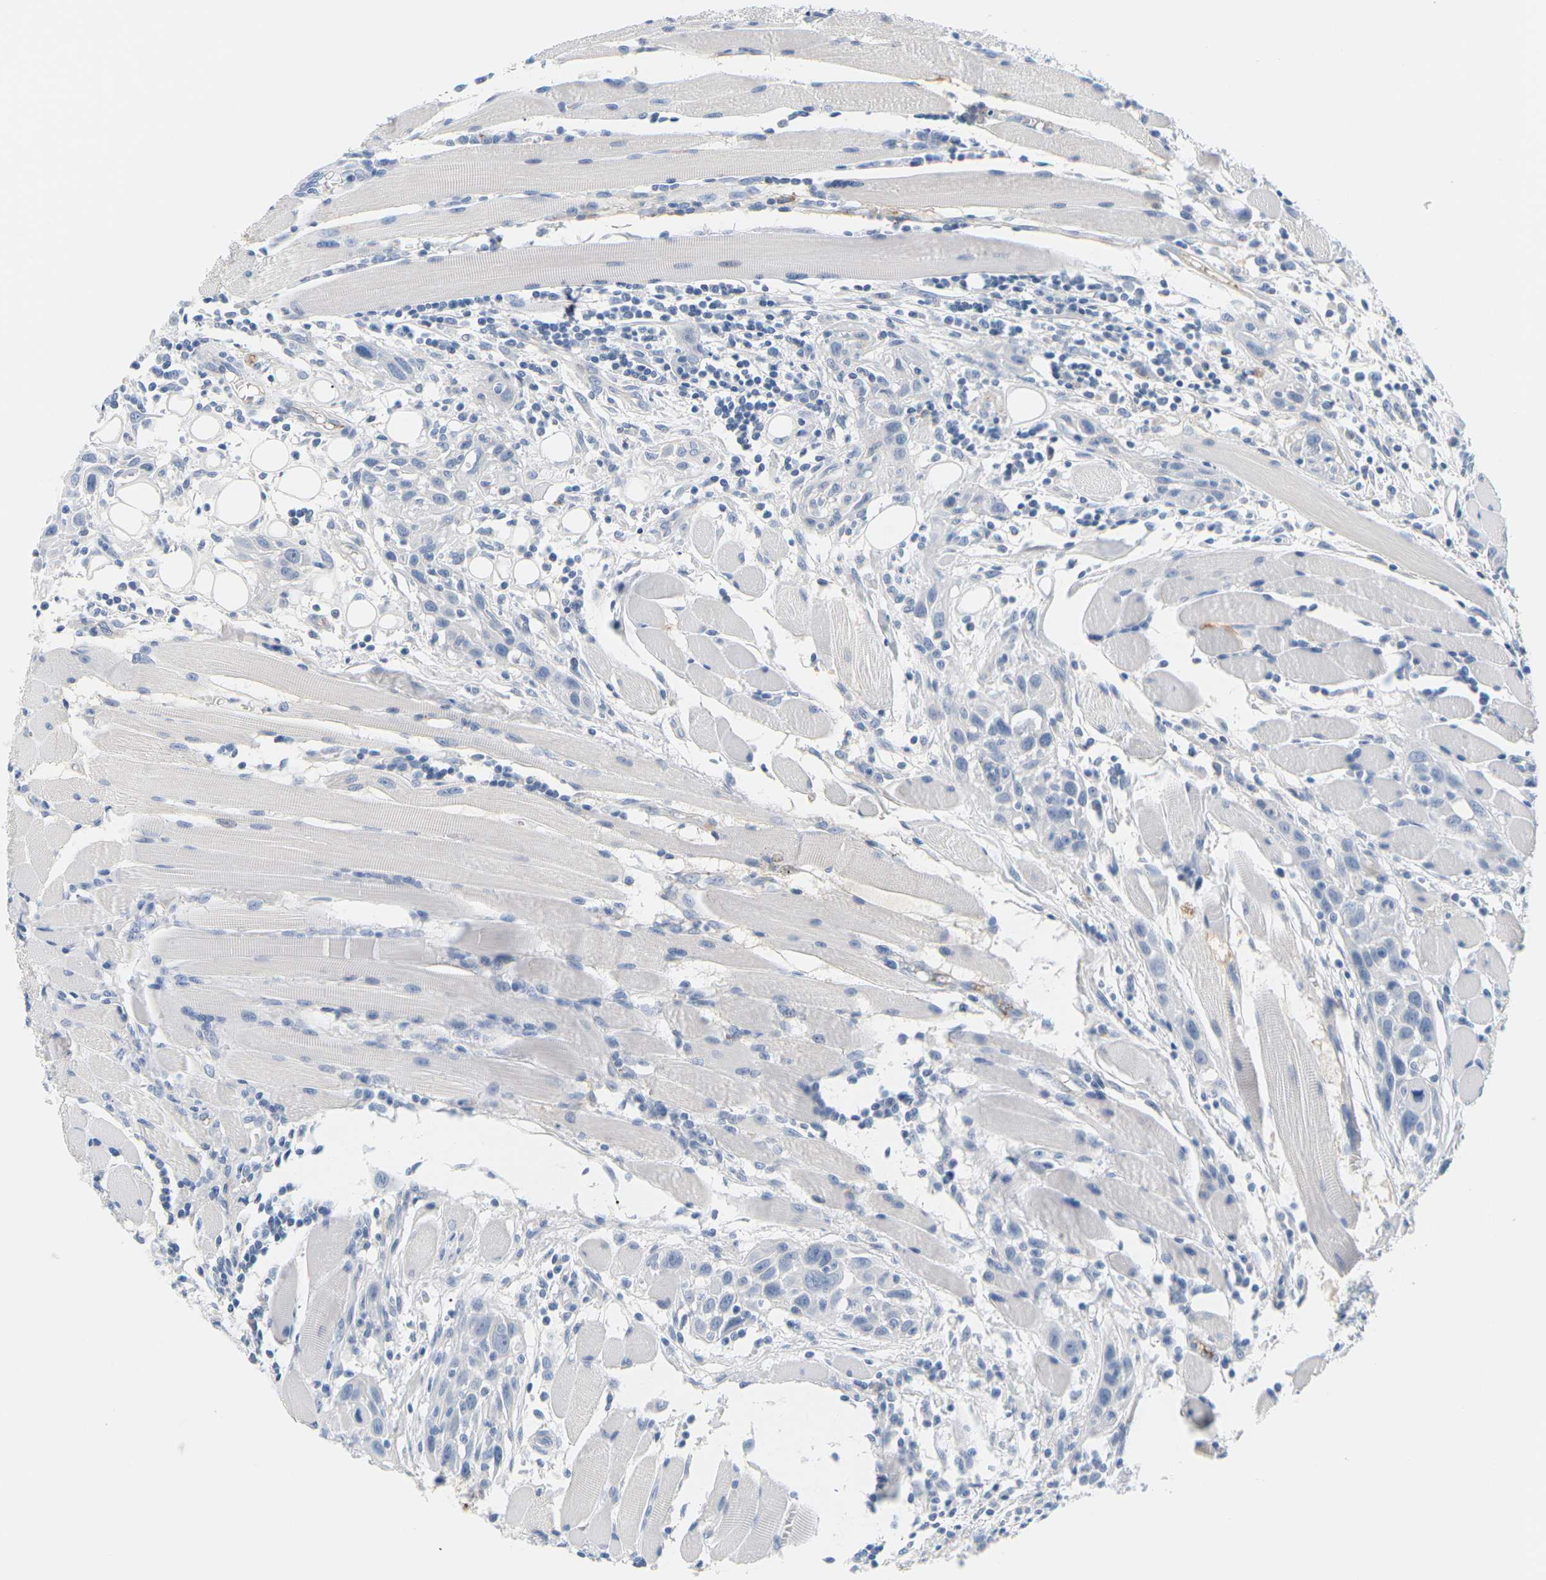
{"staining": {"intensity": "negative", "quantity": "none", "location": "none"}, "tissue": "head and neck cancer", "cell_type": "Tumor cells", "image_type": "cancer", "snomed": [{"axis": "morphology", "description": "Squamous cell carcinoma, NOS"}, {"axis": "topography", "description": "Oral tissue"}, {"axis": "topography", "description": "Head-Neck"}], "caption": "Photomicrograph shows no protein staining in tumor cells of head and neck cancer (squamous cell carcinoma) tissue. (DAB (3,3'-diaminobenzidine) IHC visualized using brightfield microscopy, high magnification).", "gene": "APOB", "patient": {"sex": "female", "age": 50}}